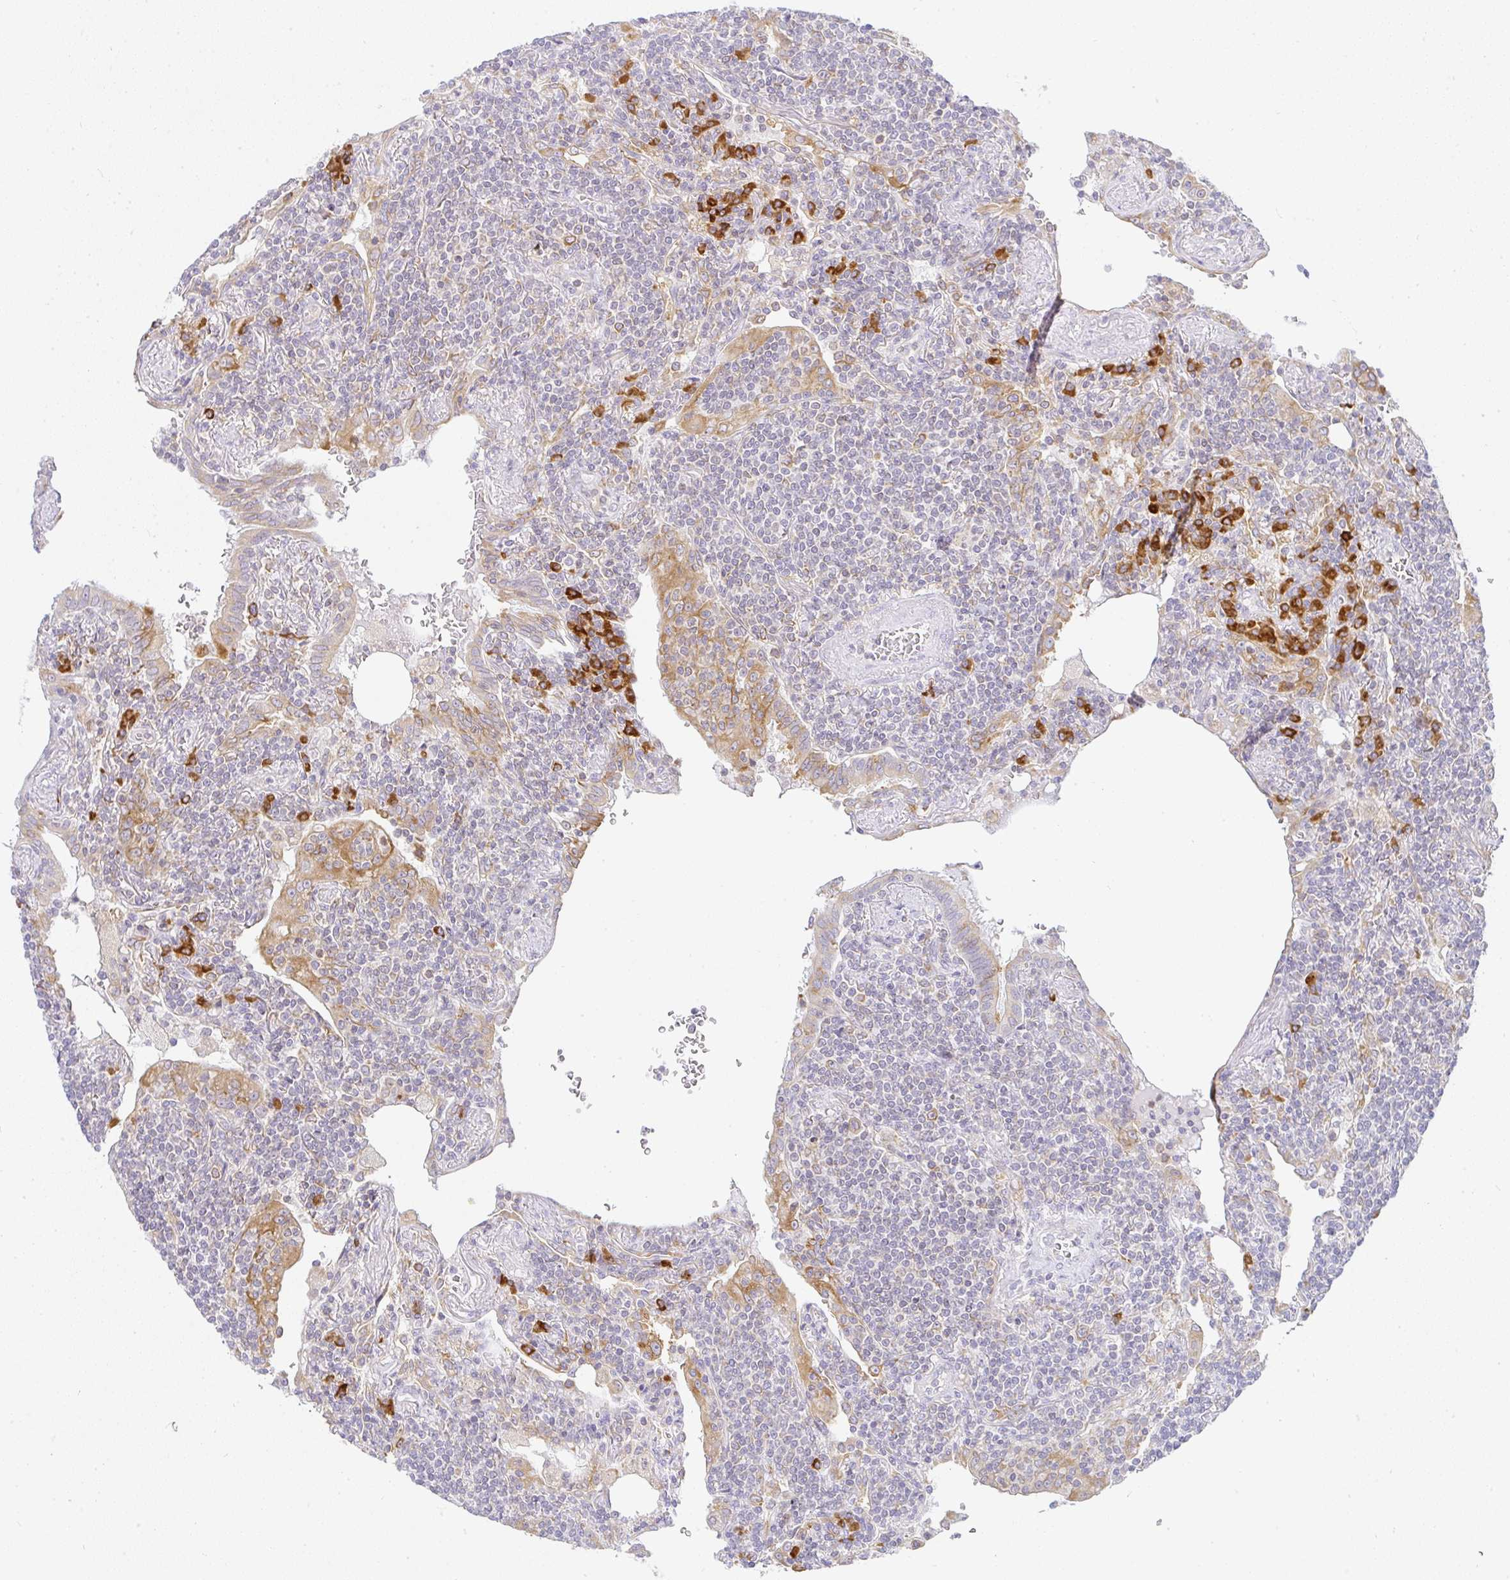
{"staining": {"intensity": "negative", "quantity": "none", "location": "none"}, "tissue": "lymphoma", "cell_type": "Tumor cells", "image_type": "cancer", "snomed": [{"axis": "morphology", "description": "Malignant lymphoma, non-Hodgkin's type, Low grade"}, {"axis": "topography", "description": "Lung"}], "caption": "There is no significant expression in tumor cells of lymphoma.", "gene": "DERL2", "patient": {"sex": "female", "age": 71}}